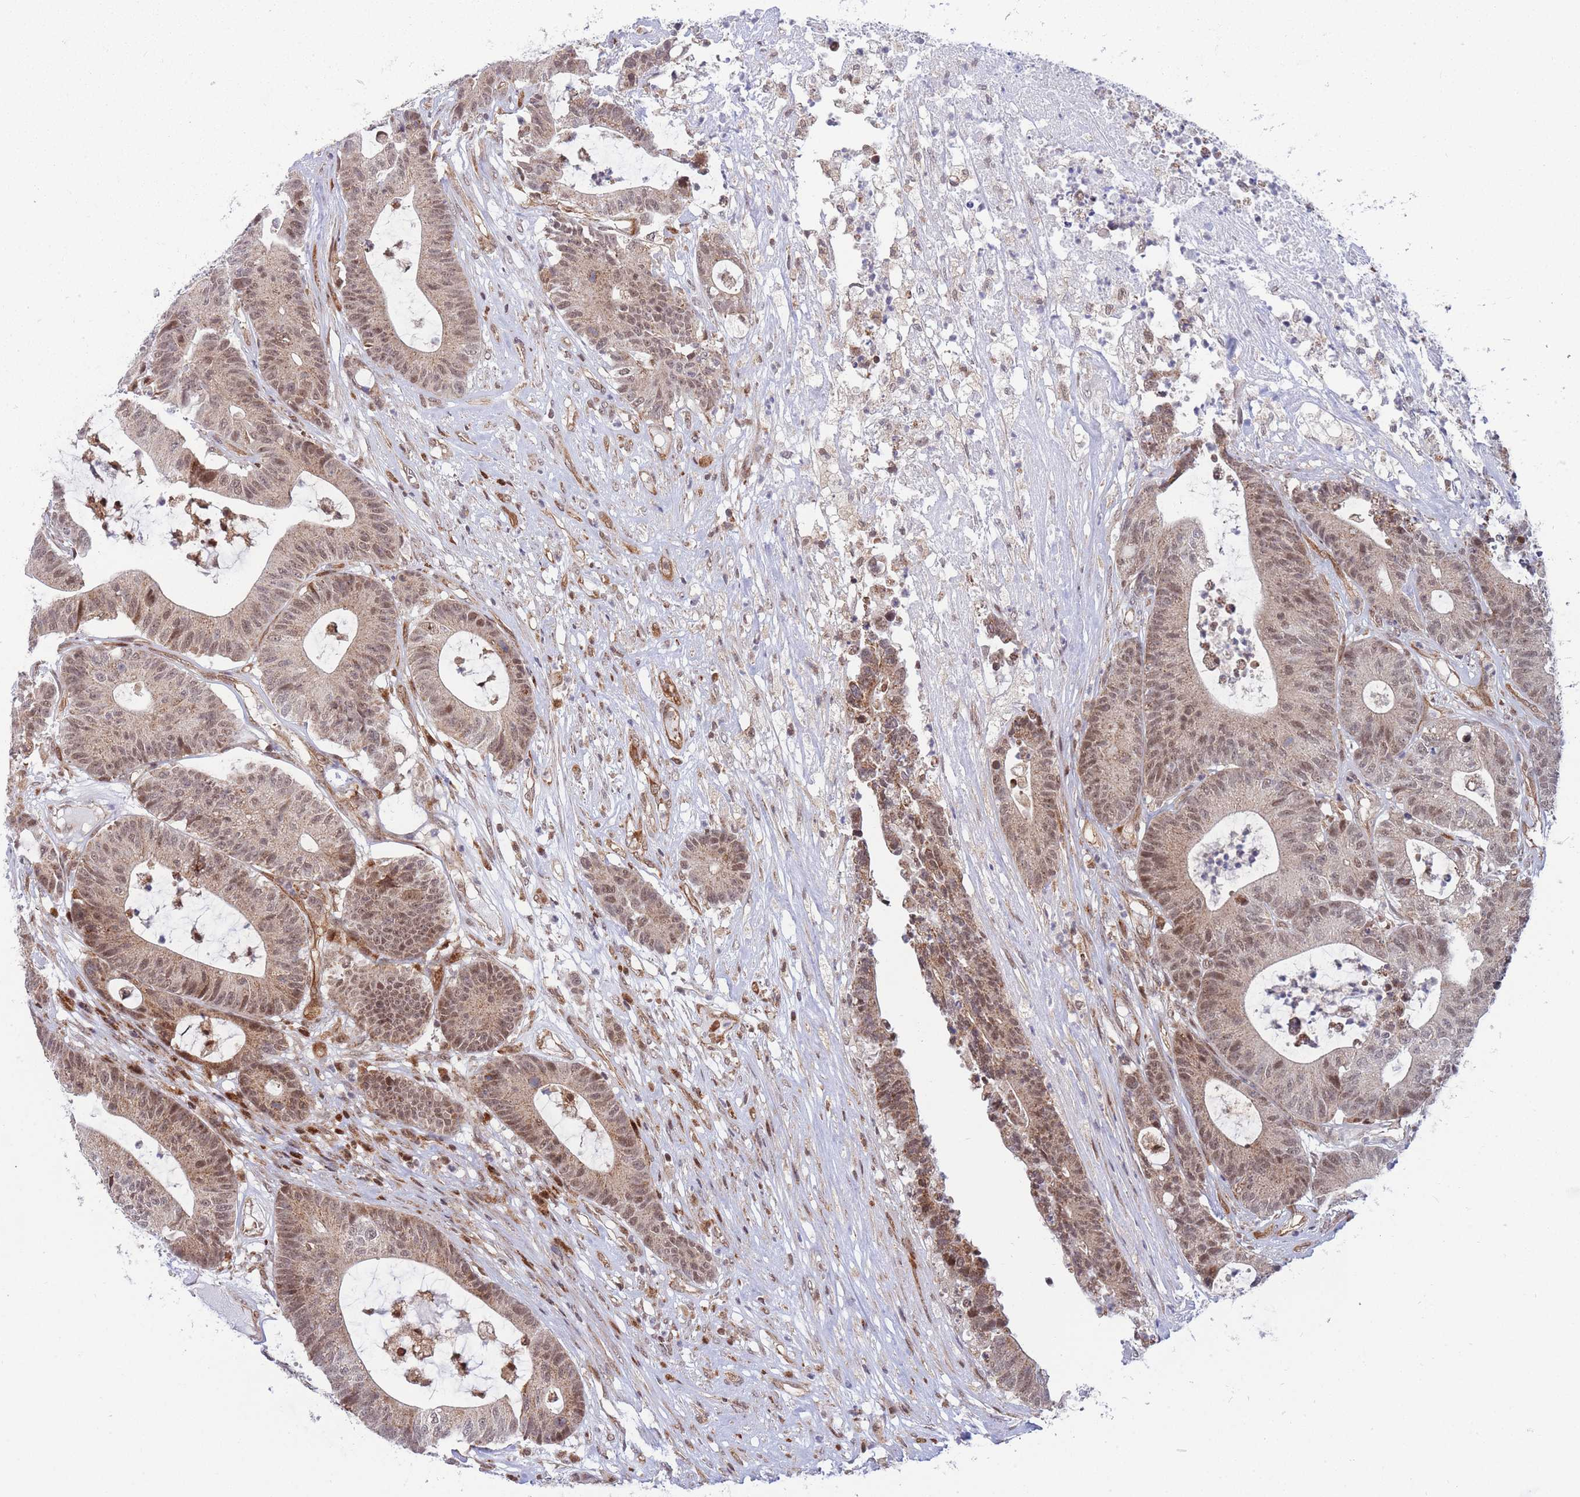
{"staining": {"intensity": "moderate", "quantity": ">75%", "location": "cytoplasmic/membranous,nuclear"}, "tissue": "colorectal cancer", "cell_type": "Tumor cells", "image_type": "cancer", "snomed": [{"axis": "morphology", "description": "Adenocarcinoma, NOS"}, {"axis": "topography", "description": "Colon"}], "caption": "Adenocarcinoma (colorectal) stained with a protein marker exhibits moderate staining in tumor cells.", "gene": "BOD1L1", "patient": {"sex": "female", "age": 84}}